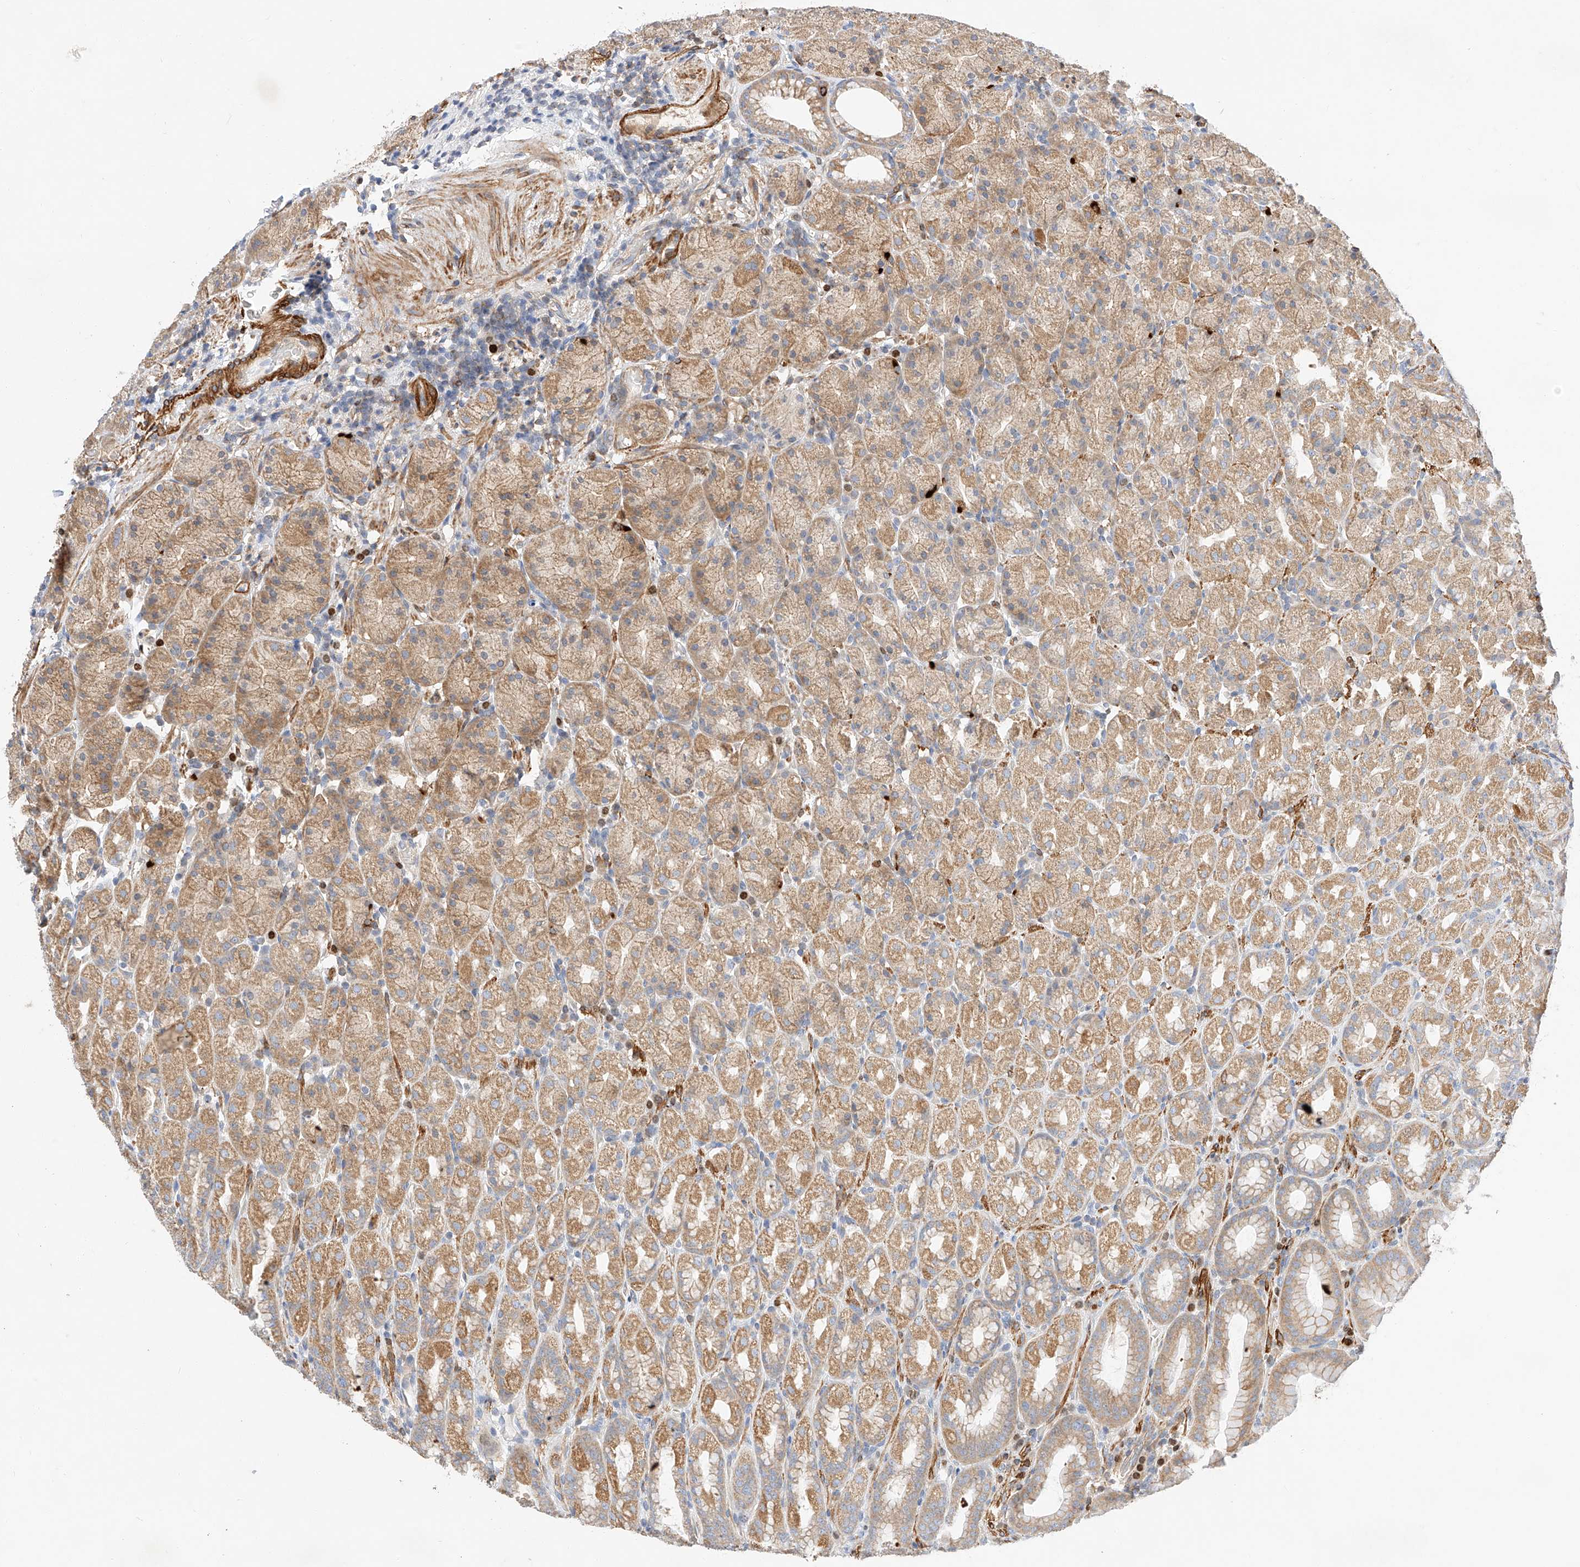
{"staining": {"intensity": "moderate", "quantity": ">75%", "location": "cytoplasmic/membranous"}, "tissue": "stomach", "cell_type": "Glandular cells", "image_type": "normal", "snomed": [{"axis": "morphology", "description": "Normal tissue, NOS"}, {"axis": "topography", "description": "Stomach, upper"}], "caption": "A brown stain labels moderate cytoplasmic/membranous expression of a protein in glandular cells of unremarkable human stomach.", "gene": "C6orf118", "patient": {"sex": "male", "age": 68}}